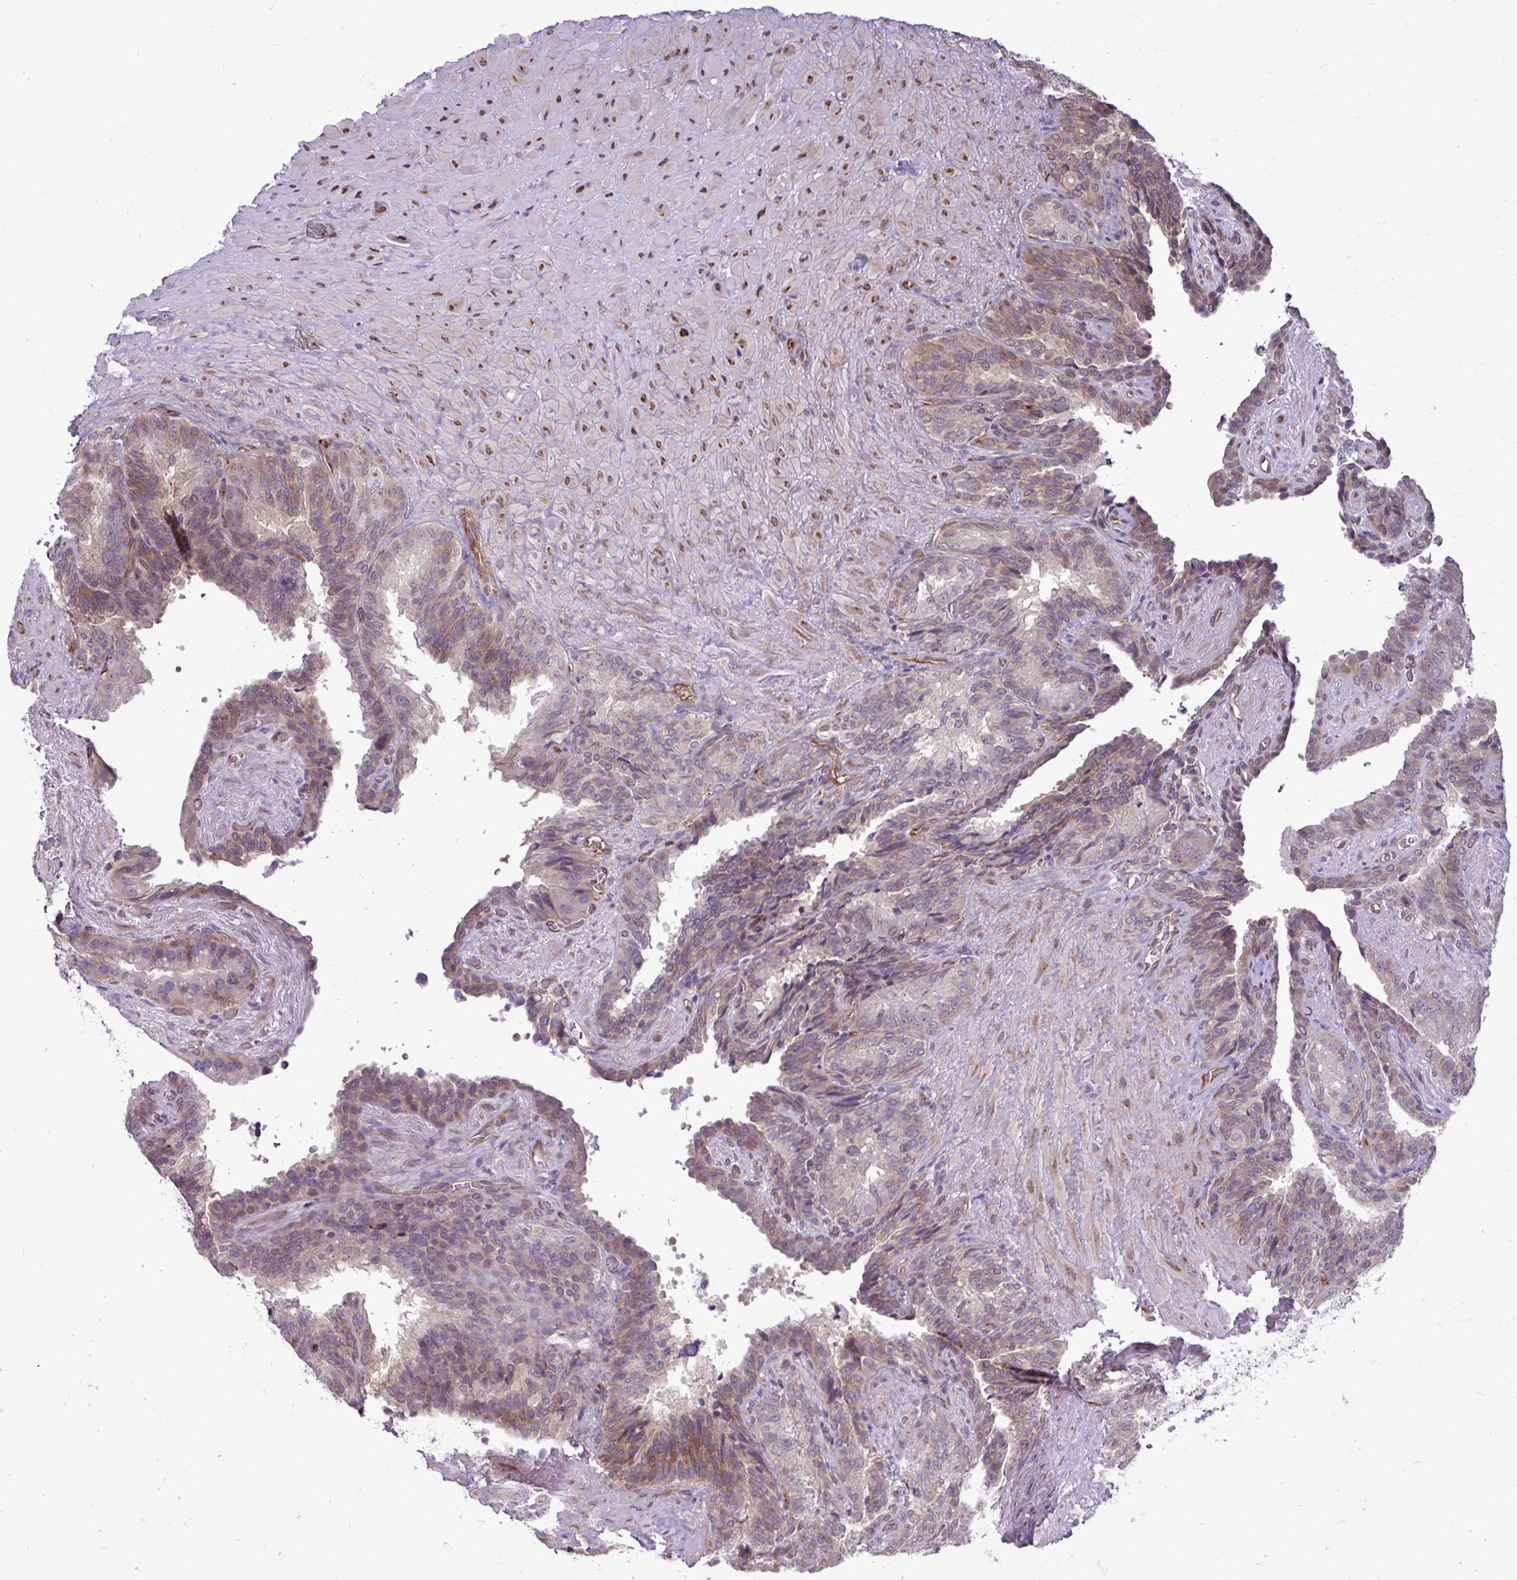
{"staining": {"intensity": "moderate", "quantity": ">75%", "location": "cytoplasmic/membranous"}, "tissue": "seminal vesicle", "cell_type": "Glandular cells", "image_type": "normal", "snomed": [{"axis": "morphology", "description": "Normal tissue, NOS"}, {"axis": "topography", "description": "Seminal veicle"}], "caption": "Immunohistochemical staining of unremarkable human seminal vesicle shows moderate cytoplasmic/membranous protein staining in about >75% of glandular cells.", "gene": "FUT10", "patient": {"sex": "male", "age": 60}}